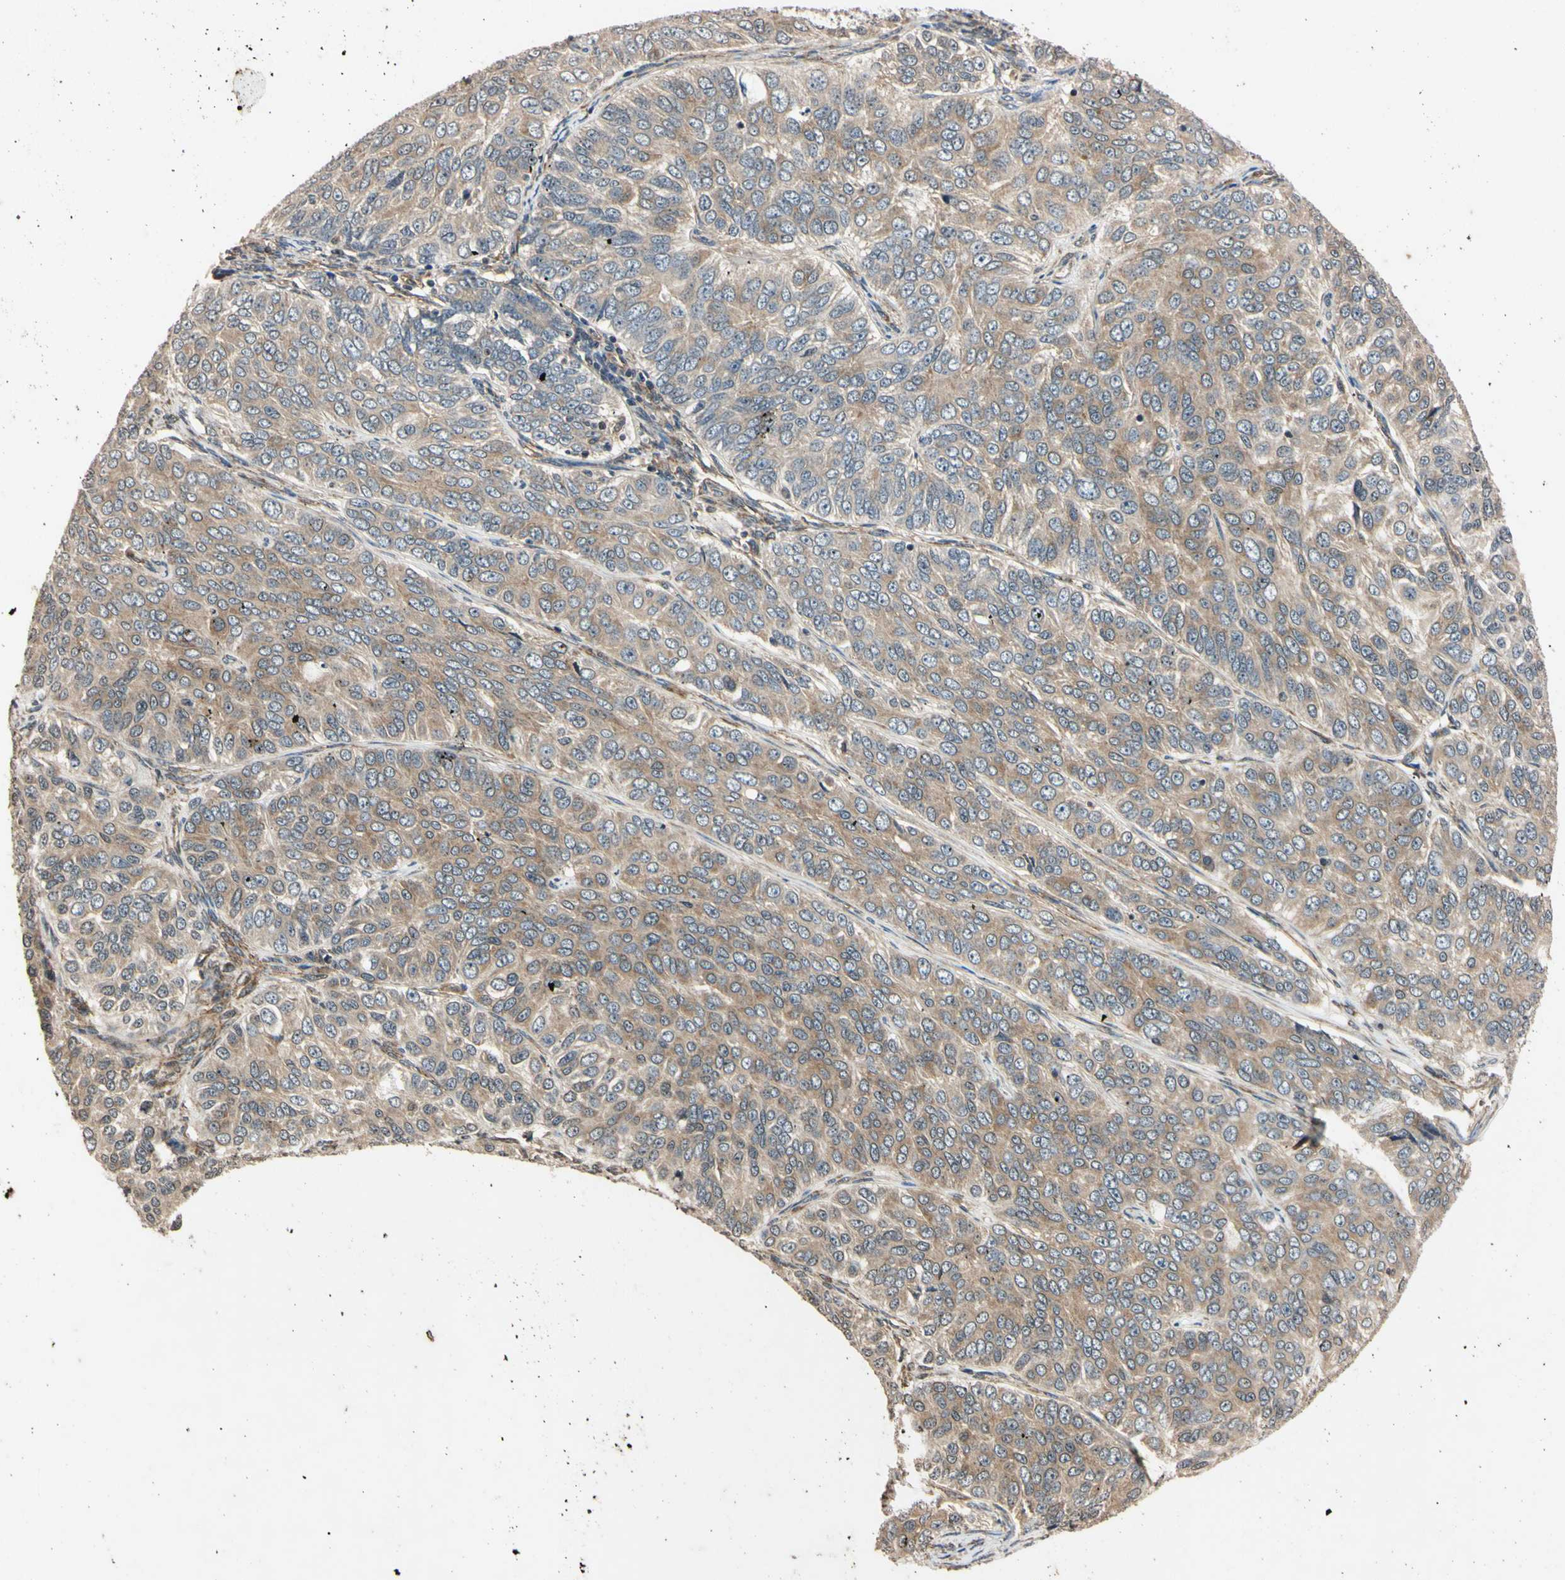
{"staining": {"intensity": "weak", "quantity": "25%-75%", "location": "cytoplasmic/membranous"}, "tissue": "ovarian cancer", "cell_type": "Tumor cells", "image_type": "cancer", "snomed": [{"axis": "morphology", "description": "Carcinoma, endometroid"}, {"axis": "topography", "description": "Ovary"}], "caption": "A high-resolution micrograph shows immunohistochemistry (IHC) staining of ovarian endometroid carcinoma, which displays weak cytoplasmic/membranous positivity in about 25%-75% of tumor cells.", "gene": "EPN1", "patient": {"sex": "female", "age": 51}}